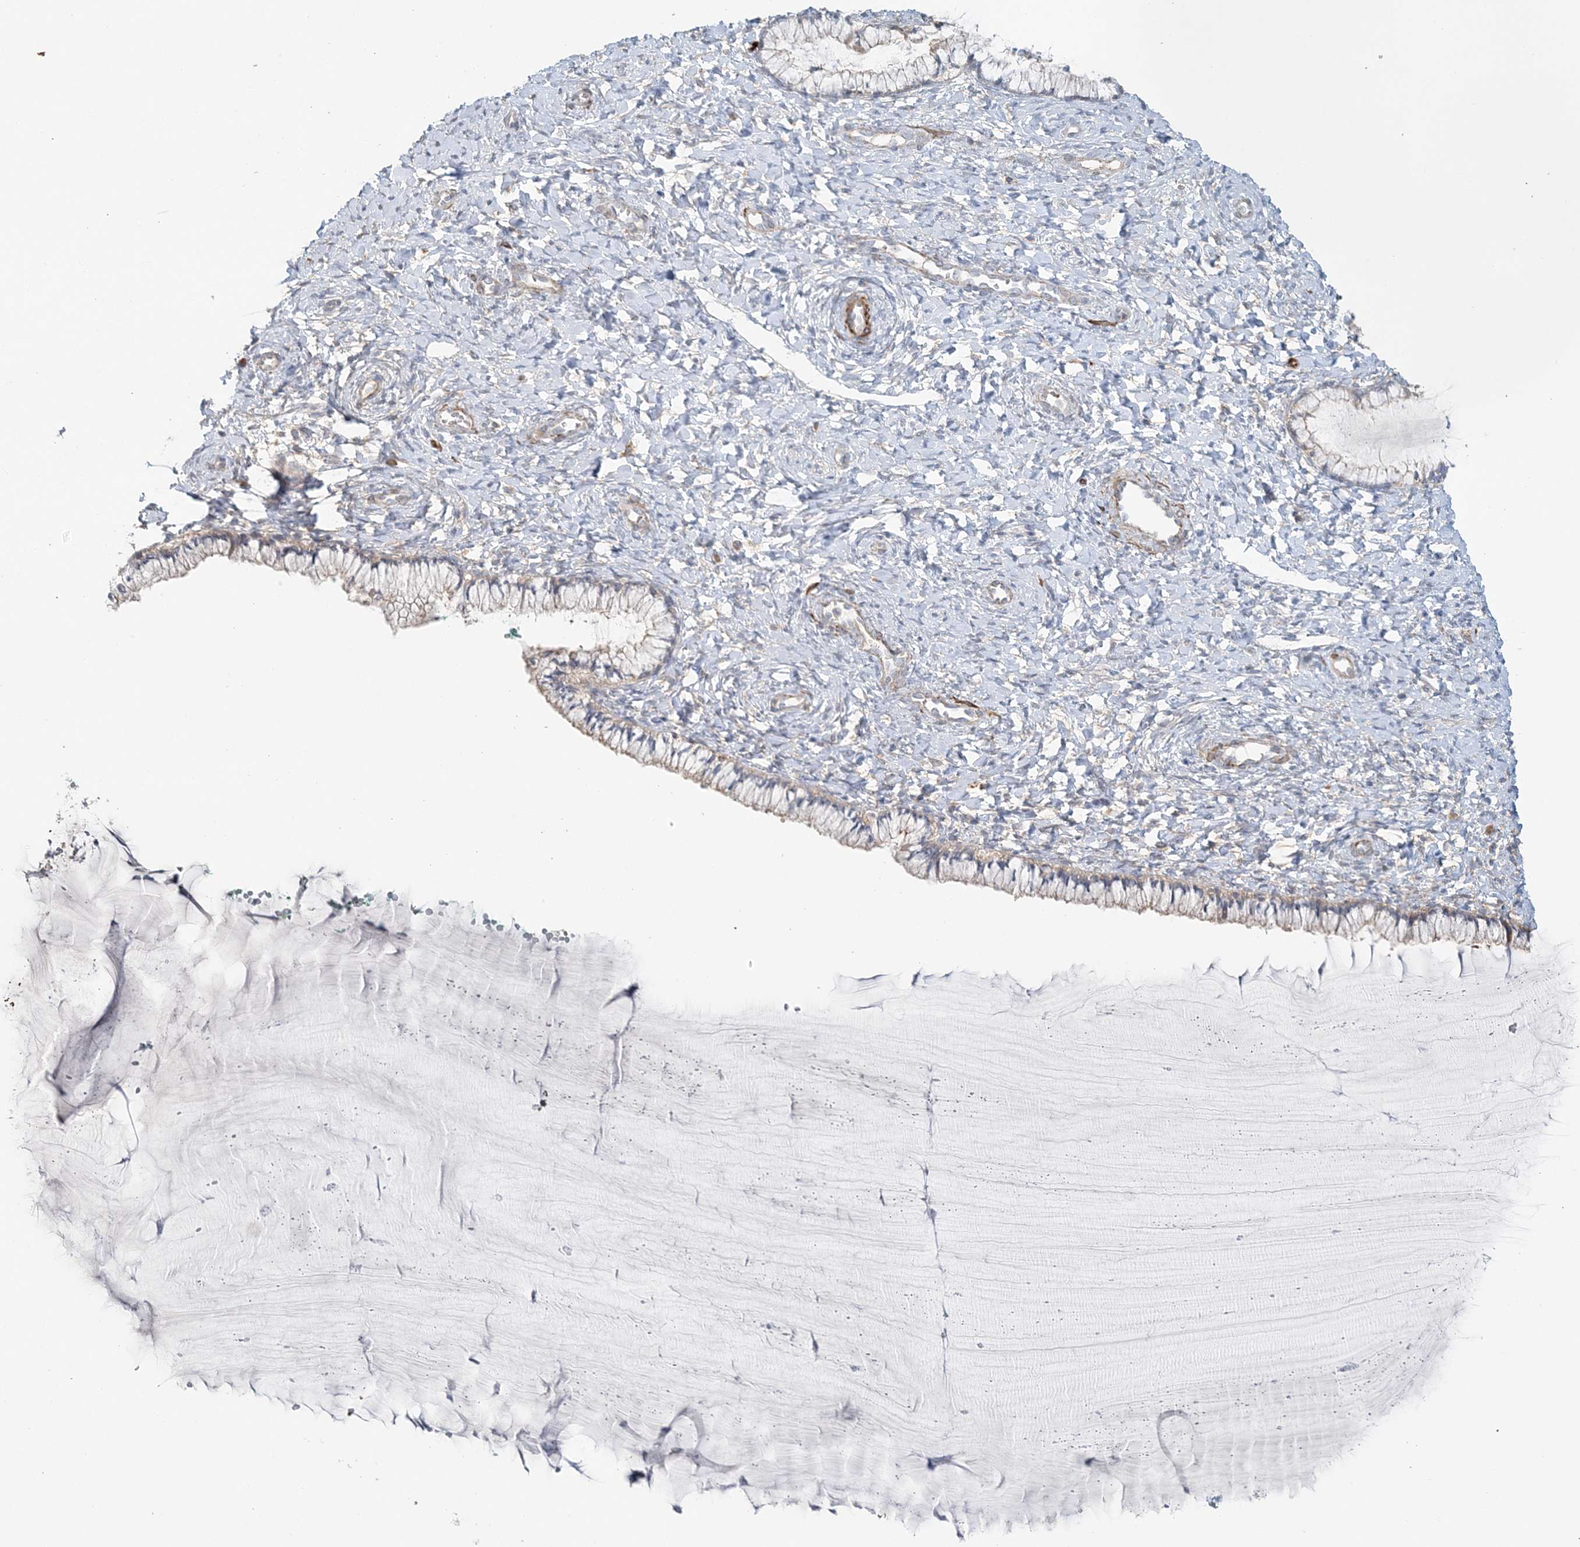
{"staining": {"intensity": "negative", "quantity": "none", "location": "none"}, "tissue": "cervix", "cell_type": "Glandular cells", "image_type": "normal", "snomed": [{"axis": "morphology", "description": "Normal tissue, NOS"}, {"axis": "morphology", "description": "Adenocarcinoma, NOS"}, {"axis": "topography", "description": "Cervix"}], "caption": "This micrograph is of normal cervix stained with immunohistochemistry to label a protein in brown with the nuclei are counter-stained blue. There is no expression in glandular cells. (Immunohistochemistry, brightfield microscopy, high magnification).", "gene": "TTI1", "patient": {"sex": "female", "age": 29}}